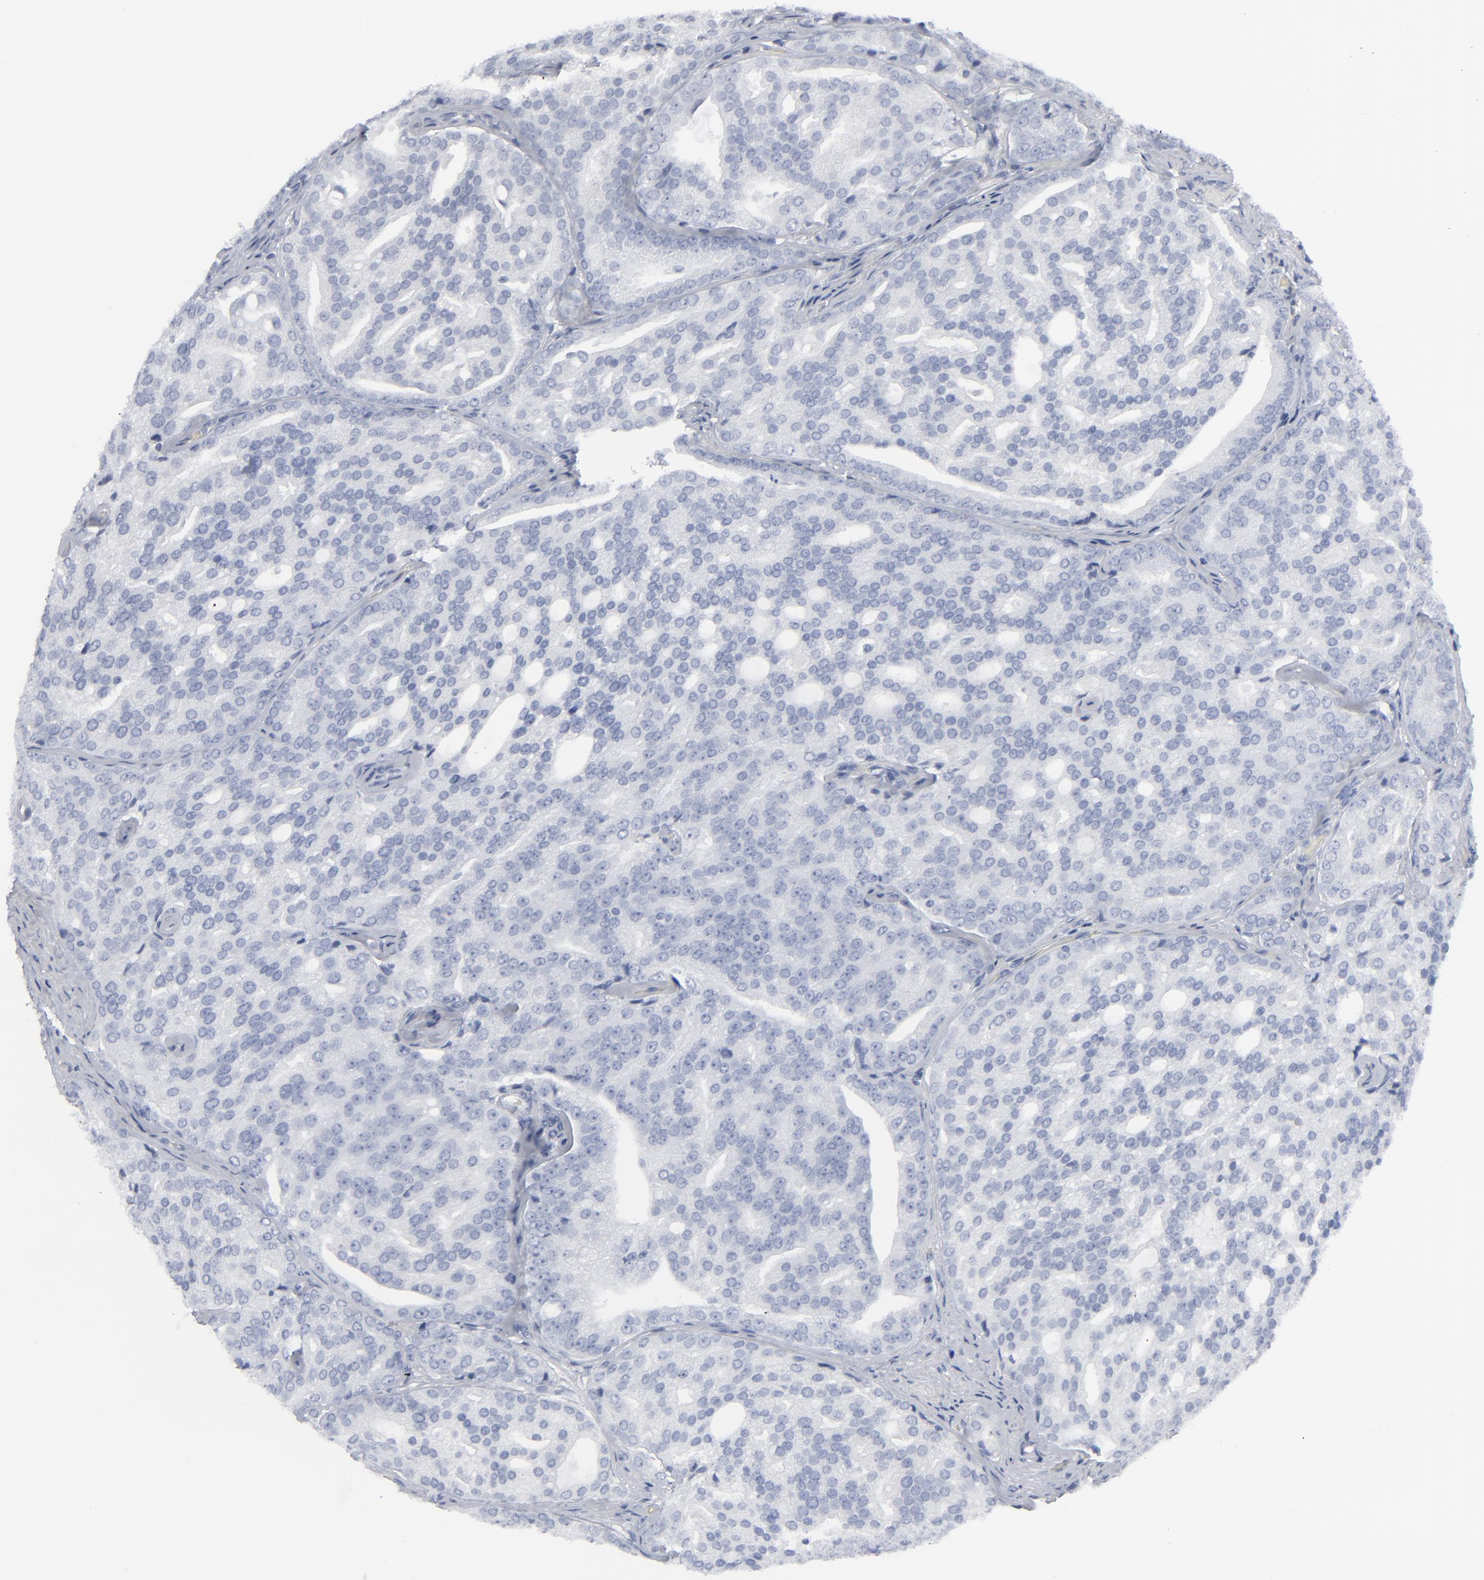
{"staining": {"intensity": "negative", "quantity": "none", "location": "none"}, "tissue": "prostate cancer", "cell_type": "Tumor cells", "image_type": "cancer", "snomed": [{"axis": "morphology", "description": "Adenocarcinoma, High grade"}, {"axis": "topography", "description": "Prostate"}], "caption": "The immunohistochemistry photomicrograph has no significant staining in tumor cells of prostate adenocarcinoma (high-grade) tissue.", "gene": "MSLN", "patient": {"sex": "male", "age": 64}}